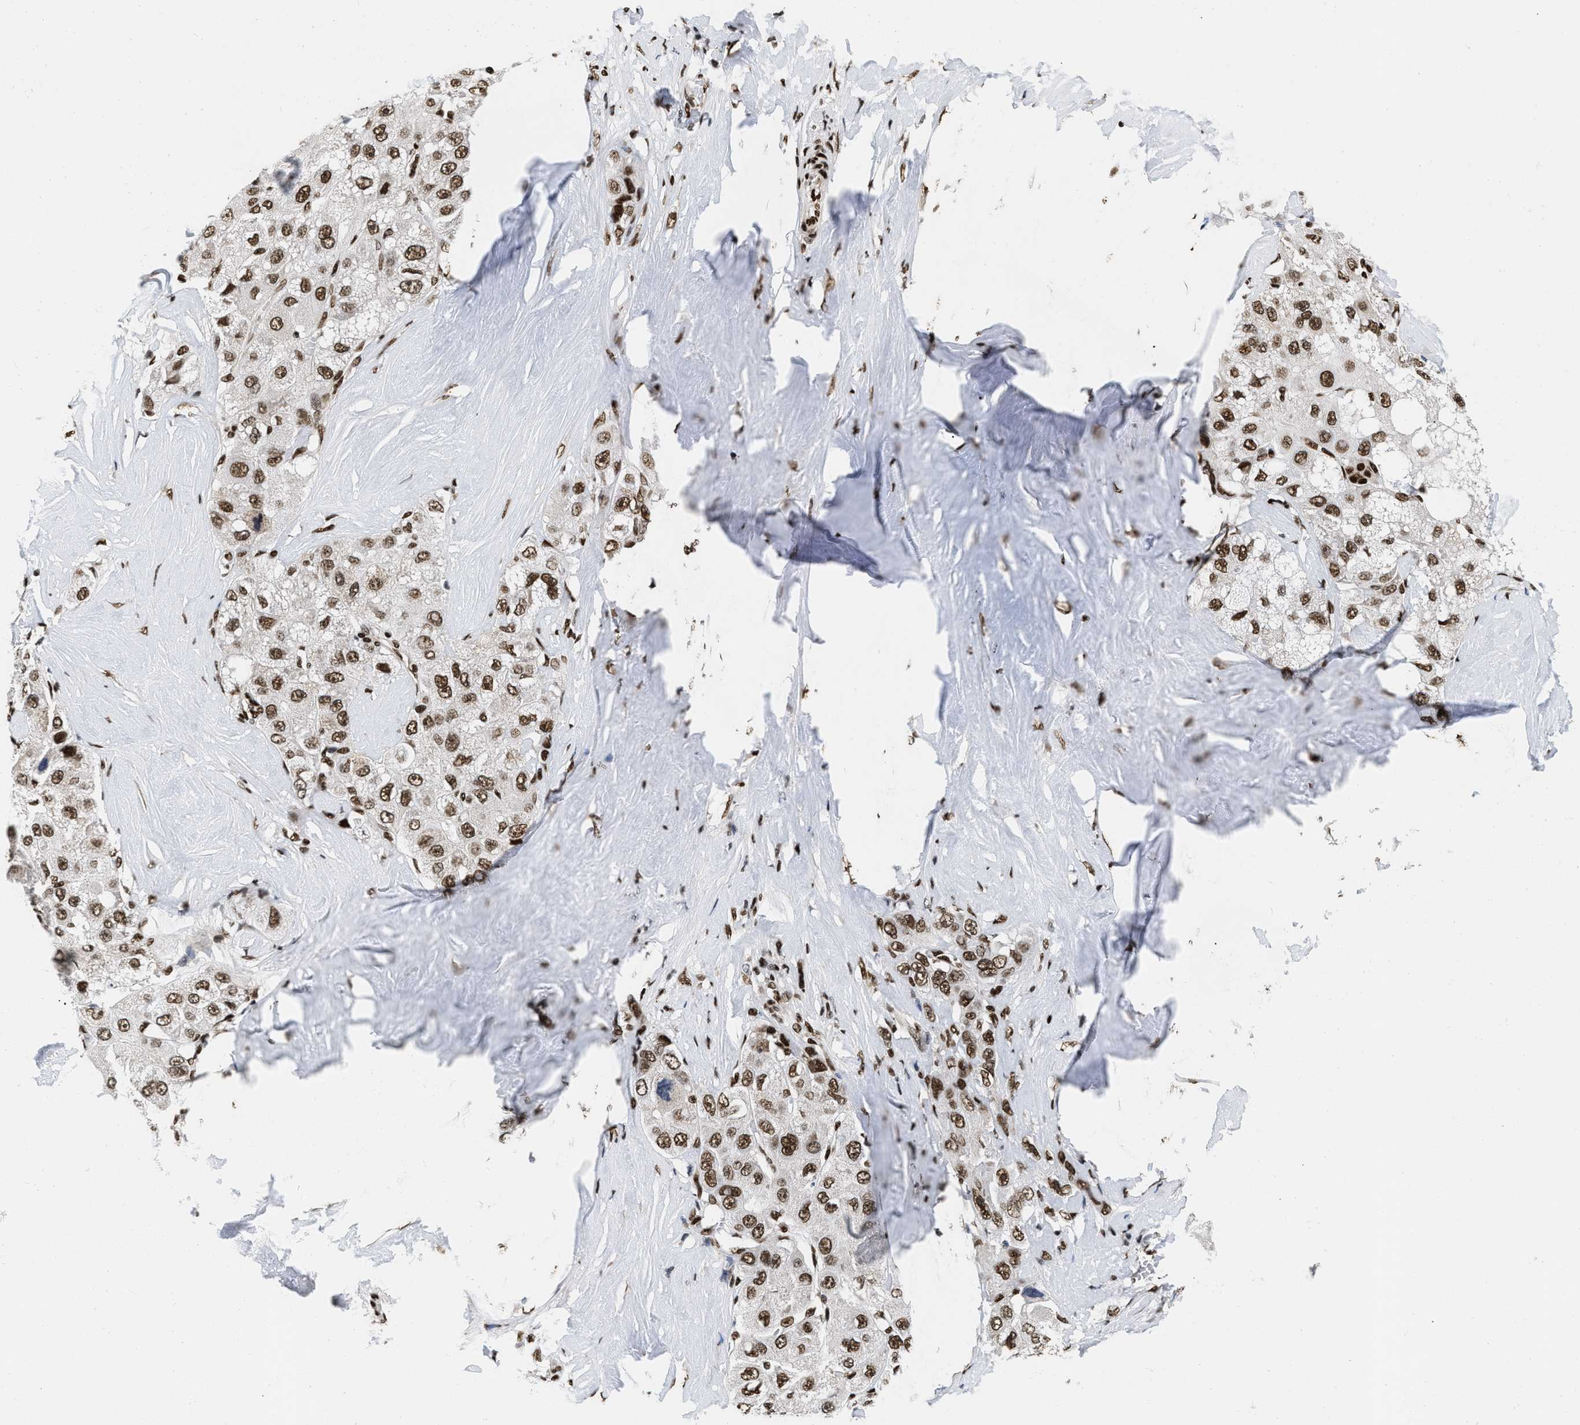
{"staining": {"intensity": "moderate", "quantity": ">75%", "location": "nuclear"}, "tissue": "liver cancer", "cell_type": "Tumor cells", "image_type": "cancer", "snomed": [{"axis": "morphology", "description": "Carcinoma, Hepatocellular, NOS"}, {"axis": "topography", "description": "Liver"}], "caption": "Protein staining displays moderate nuclear expression in about >75% of tumor cells in liver hepatocellular carcinoma.", "gene": "CREB1", "patient": {"sex": "male", "age": 80}}